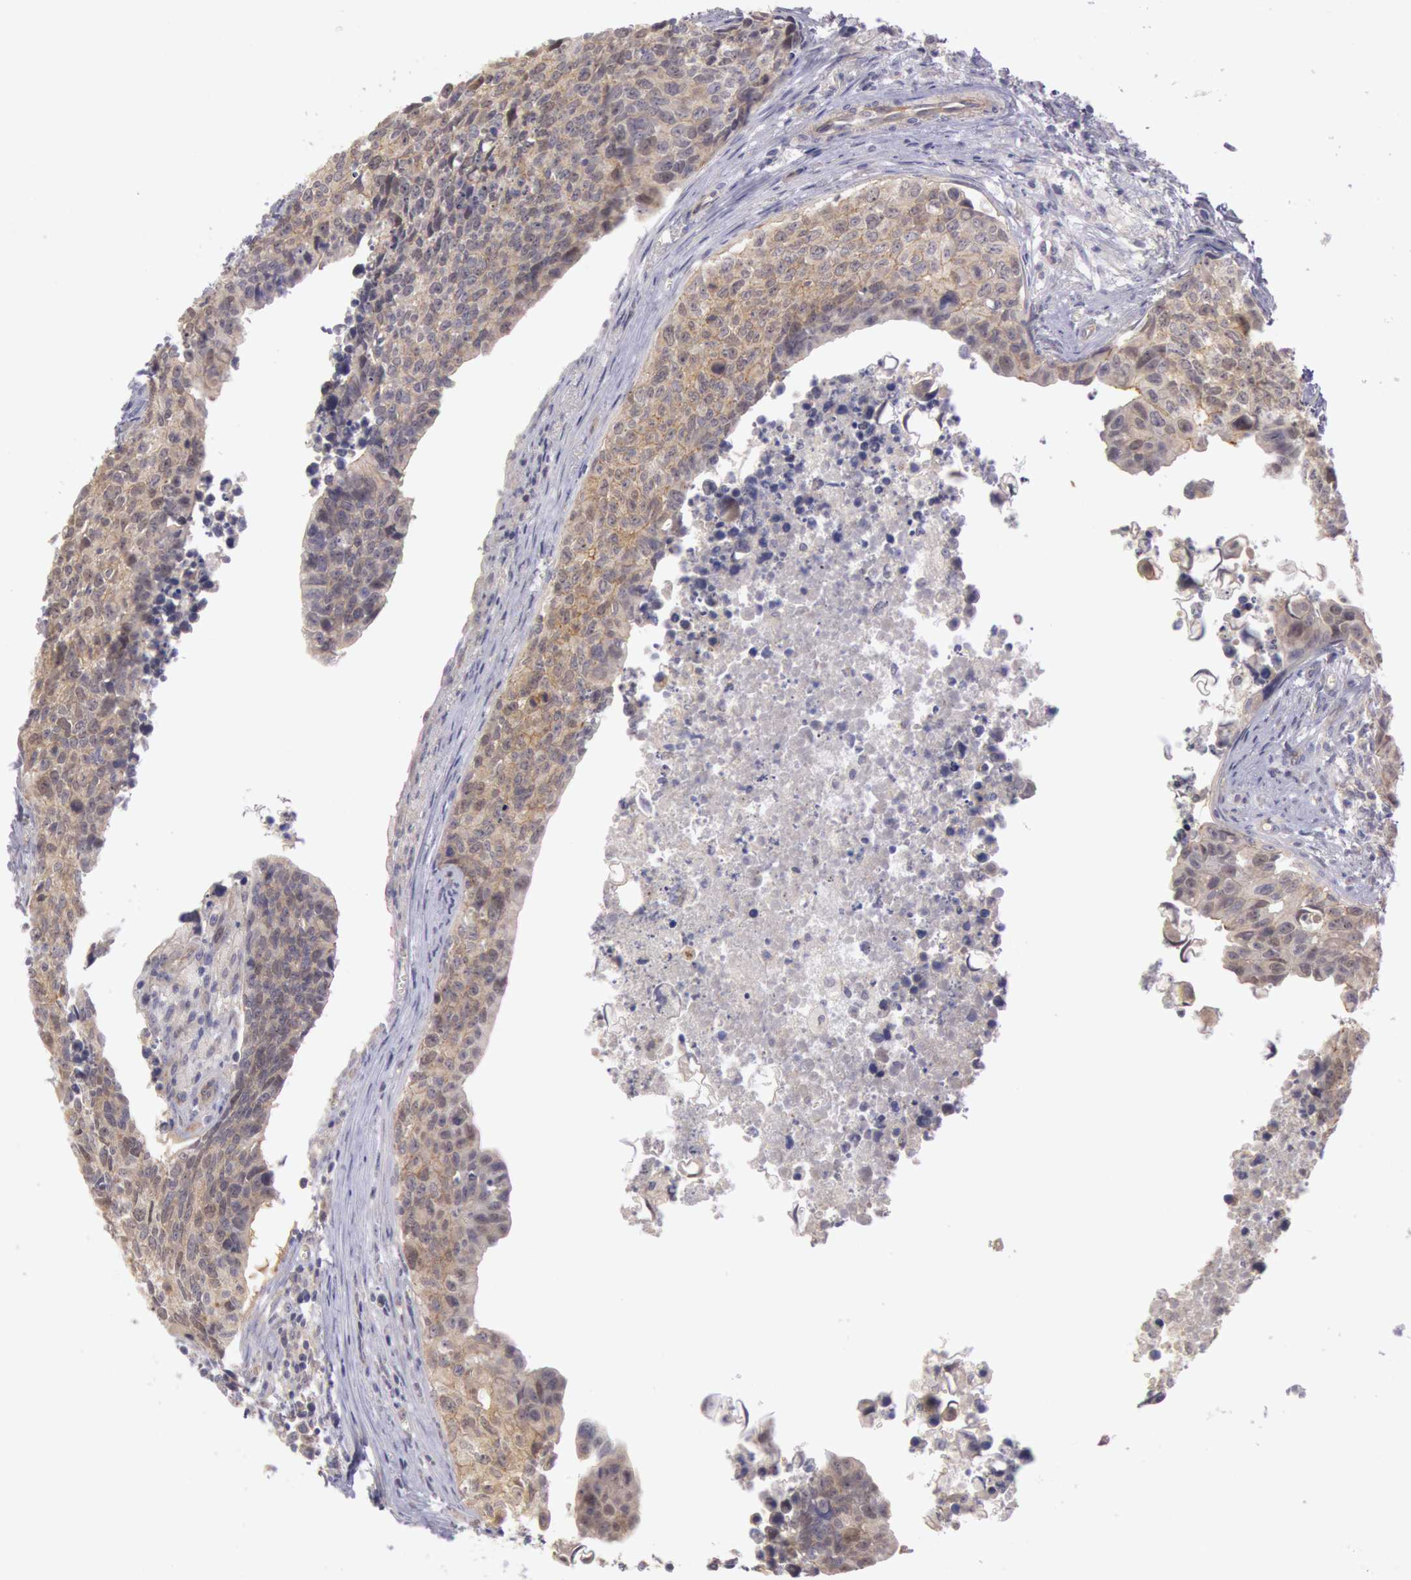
{"staining": {"intensity": "weak", "quantity": ">75%", "location": "cytoplasmic/membranous"}, "tissue": "urothelial cancer", "cell_type": "Tumor cells", "image_type": "cancer", "snomed": [{"axis": "morphology", "description": "Urothelial carcinoma, High grade"}, {"axis": "topography", "description": "Urinary bladder"}], "caption": "Protein staining by IHC demonstrates weak cytoplasmic/membranous expression in about >75% of tumor cells in urothelial carcinoma (high-grade).", "gene": "AMOTL1", "patient": {"sex": "male", "age": 81}}